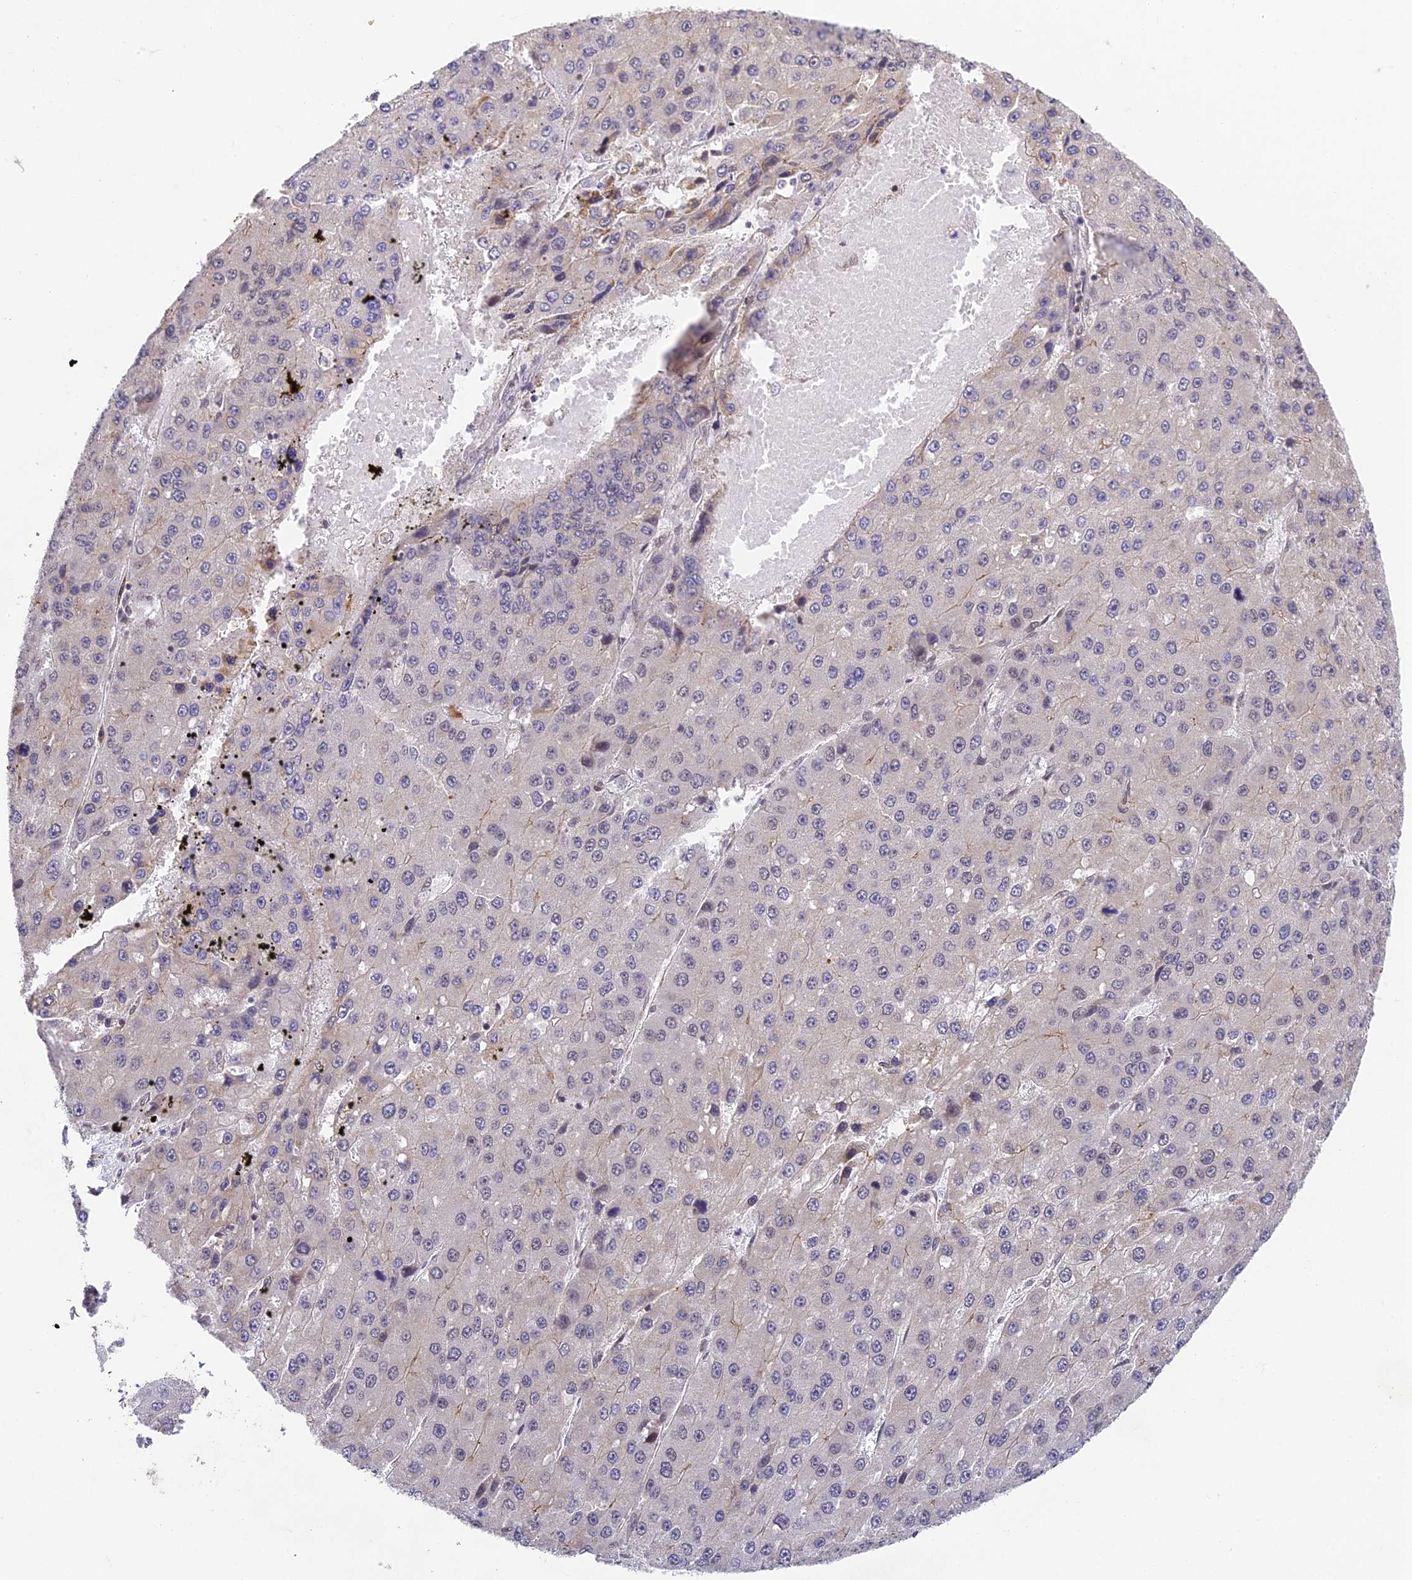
{"staining": {"intensity": "weak", "quantity": "<25%", "location": "cytoplasmic/membranous"}, "tissue": "liver cancer", "cell_type": "Tumor cells", "image_type": "cancer", "snomed": [{"axis": "morphology", "description": "Carcinoma, Hepatocellular, NOS"}, {"axis": "topography", "description": "Liver"}], "caption": "Tumor cells are negative for protein expression in human hepatocellular carcinoma (liver). (Stains: DAB (3,3'-diaminobenzidine) IHC with hematoxylin counter stain, Microscopy: brightfield microscopy at high magnification).", "gene": "DNAAF10", "patient": {"sex": "female", "age": 73}}